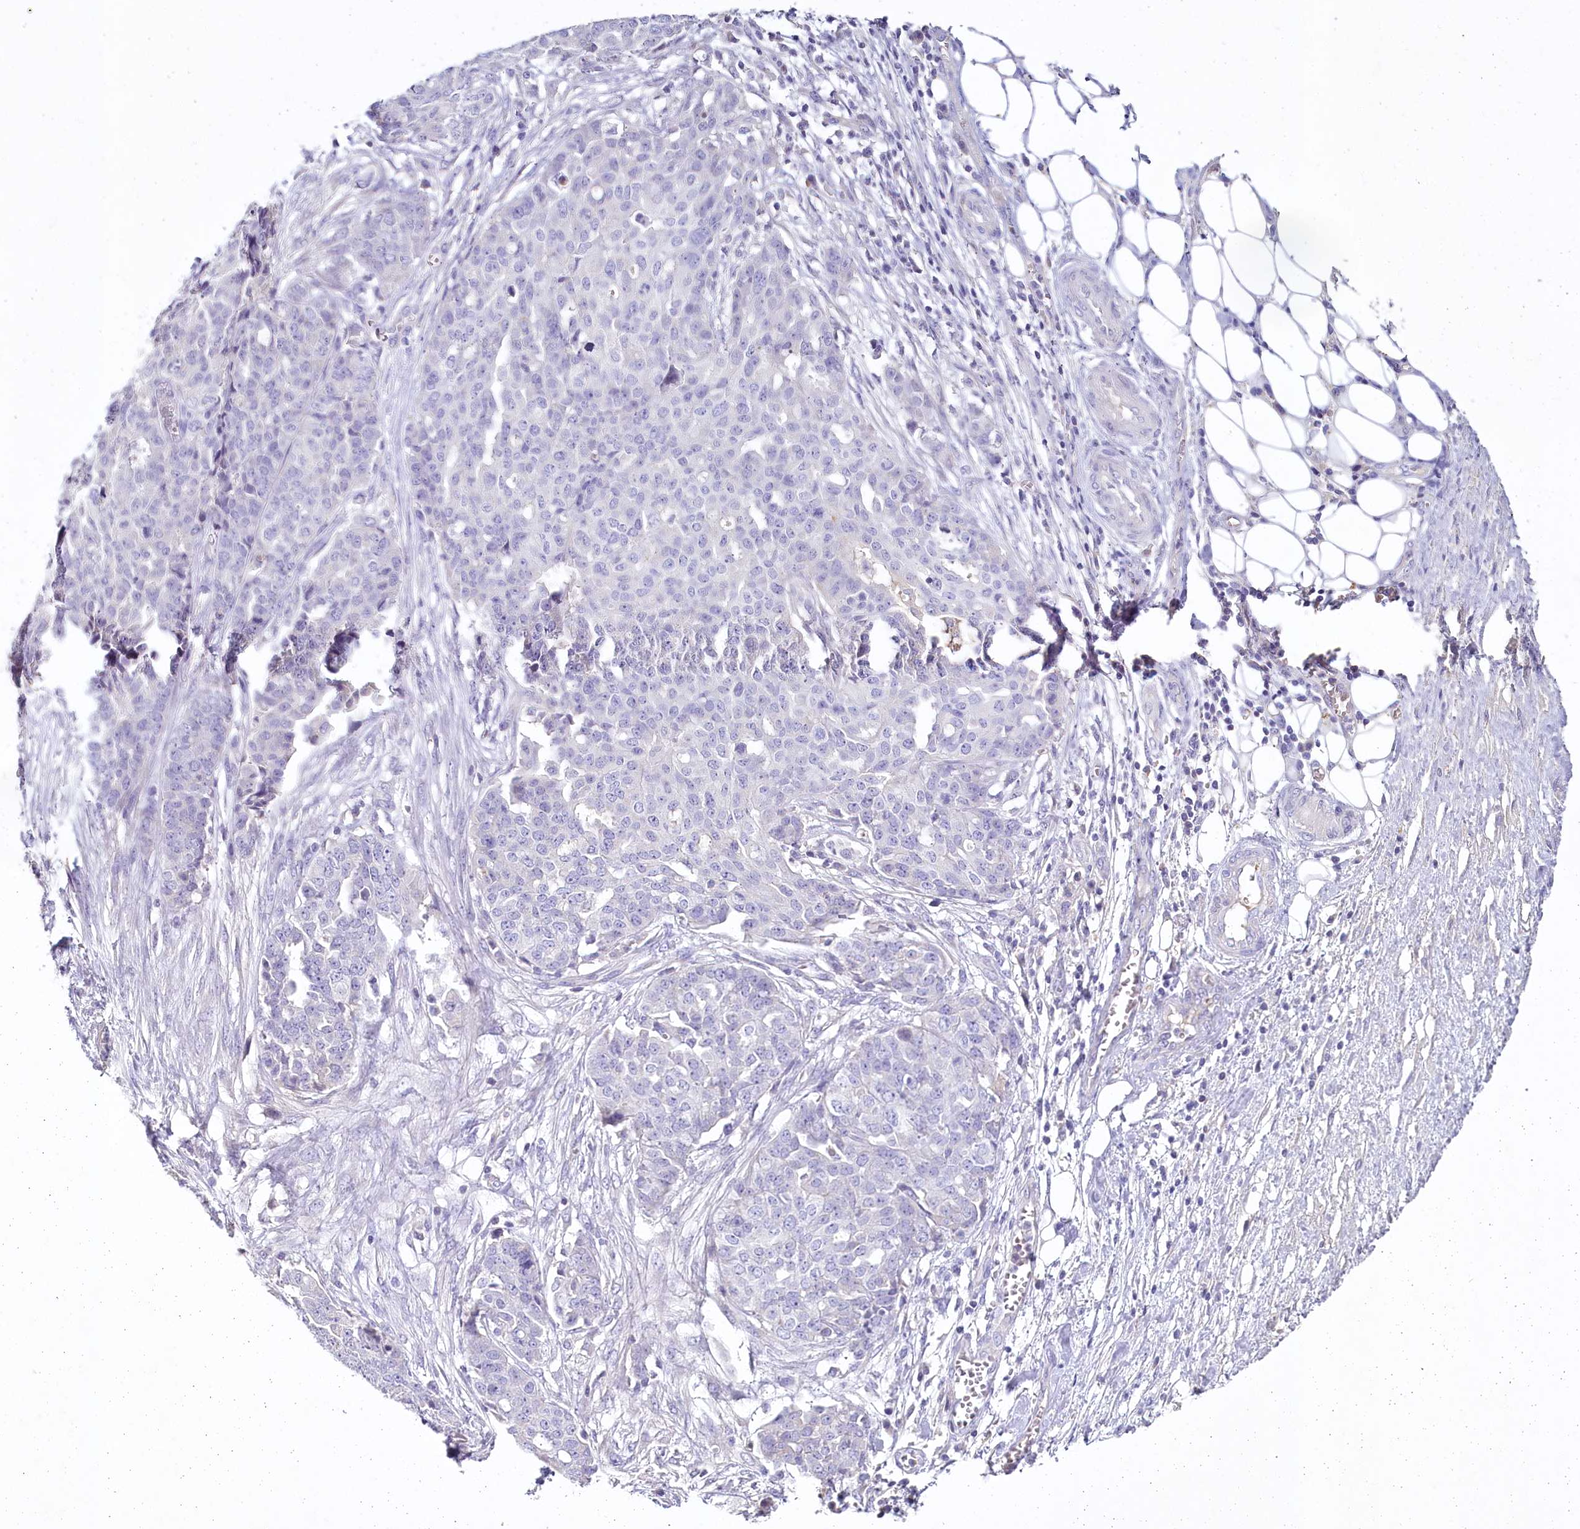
{"staining": {"intensity": "negative", "quantity": "none", "location": "none"}, "tissue": "ovarian cancer", "cell_type": "Tumor cells", "image_type": "cancer", "snomed": [{"axis": "morphology", "description": "Cystadenocarcinoma, serous, NOS"}, {"axis": "topography", "description": "Soft tissue"}, {"axis": "topography", "description": "Ovary"}], "caption": "DAB immunohistochemical staining of human ovarian serous cystadenocarcinoma reveals no significant expression in tumor cells.", "gene": "HPD", "patient": {"sex": "female", "age": 57}}